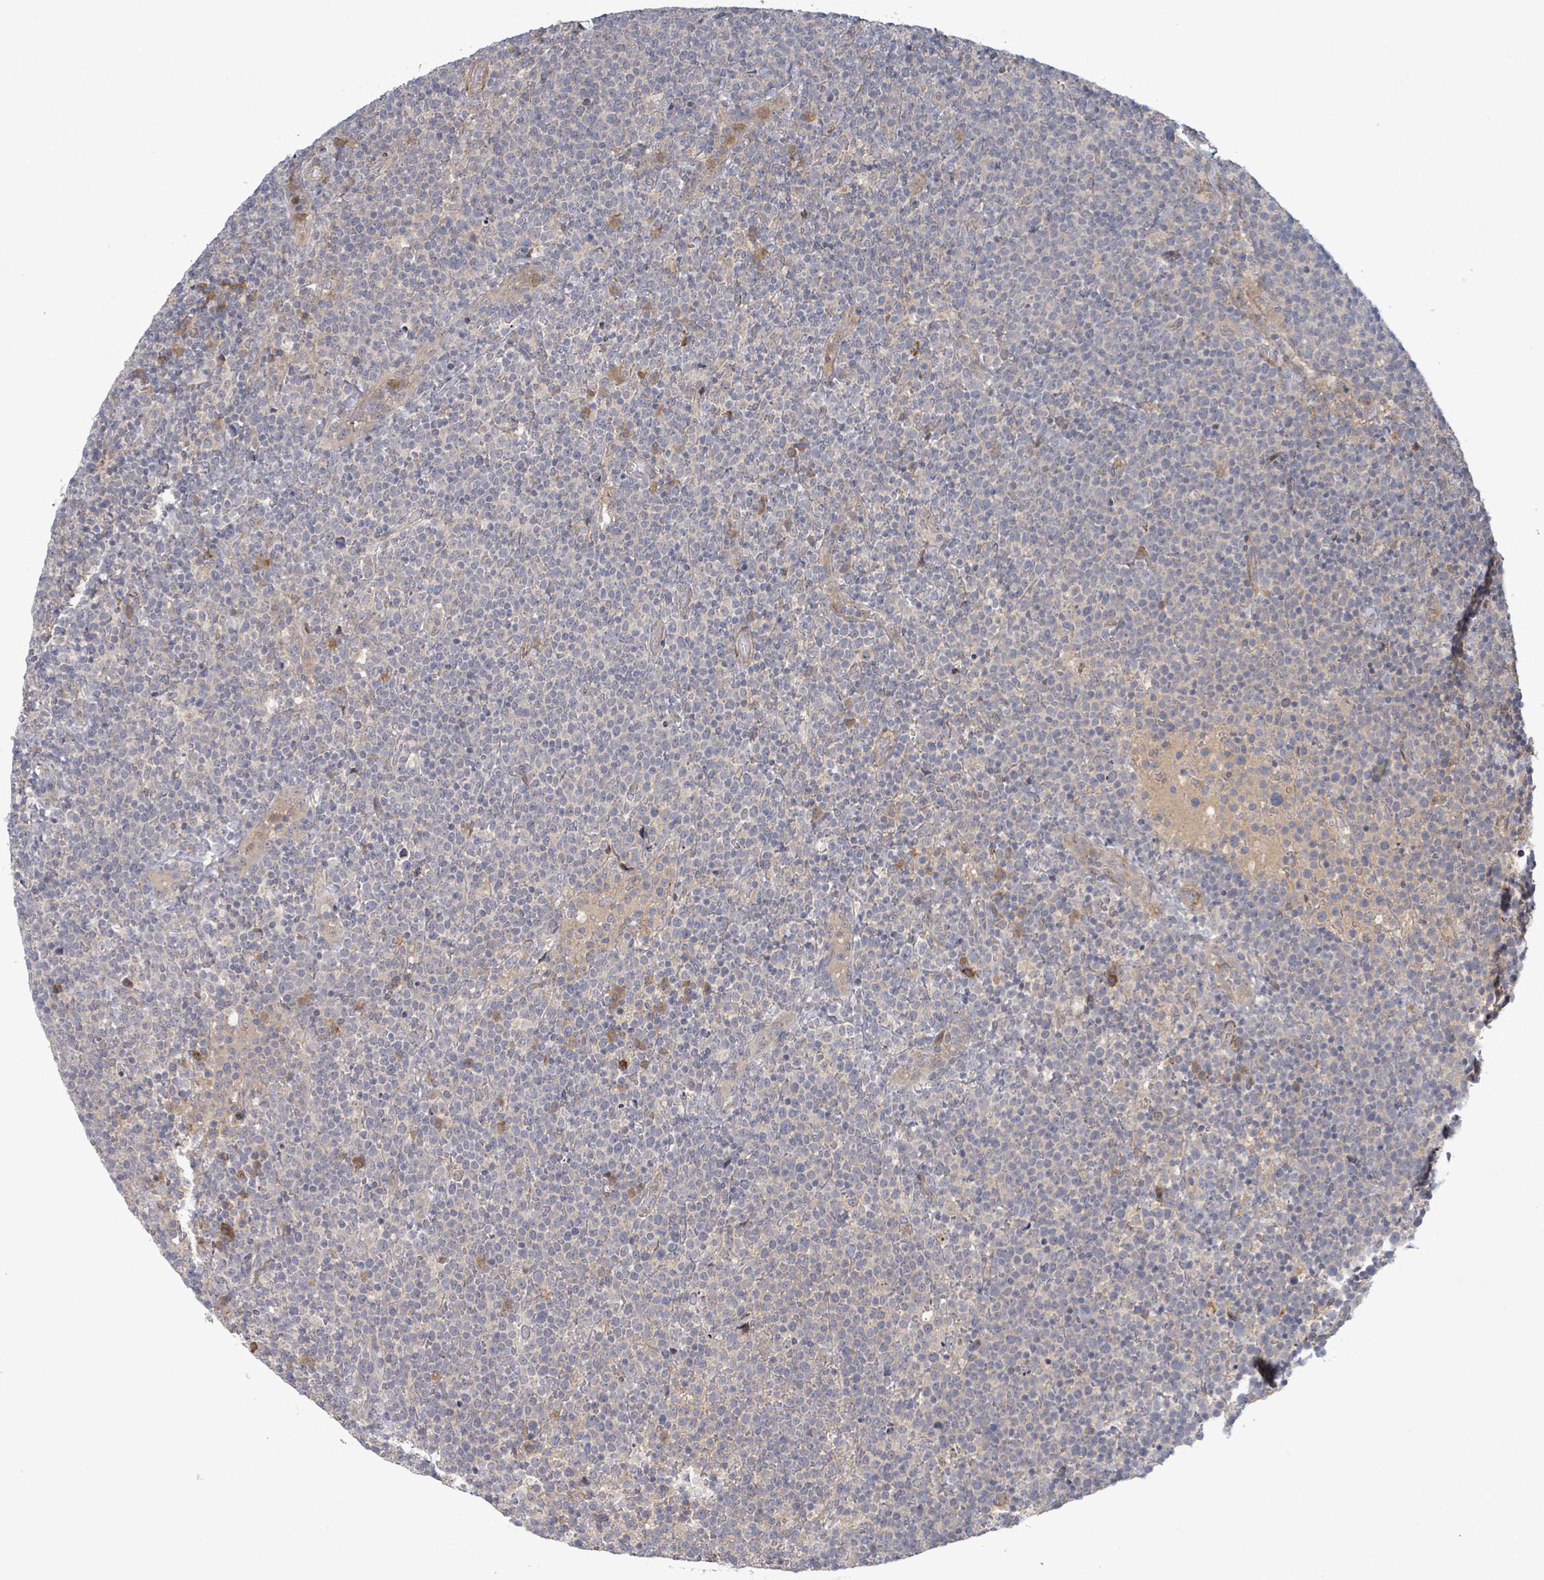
{"staining": {"intensity": "negative", "quantity": "none", "location": "none"}, "tissue": "lymphoma", "cell_type": "Tumor cells", "image_type": "cancer", "snomed": [{"axis": "morphology", "description": "Malignant lymphoma, non-Hodgkin's type, High grade"}, {"axis": "topography", "description": "Lymph node"}], "caption": "Human lymphoma stained for a protein using immunohistochemistry exhibits no expression in tumor cells.", "gene": "SLIT3", "patient": {"sex": "male", "age": 61}}